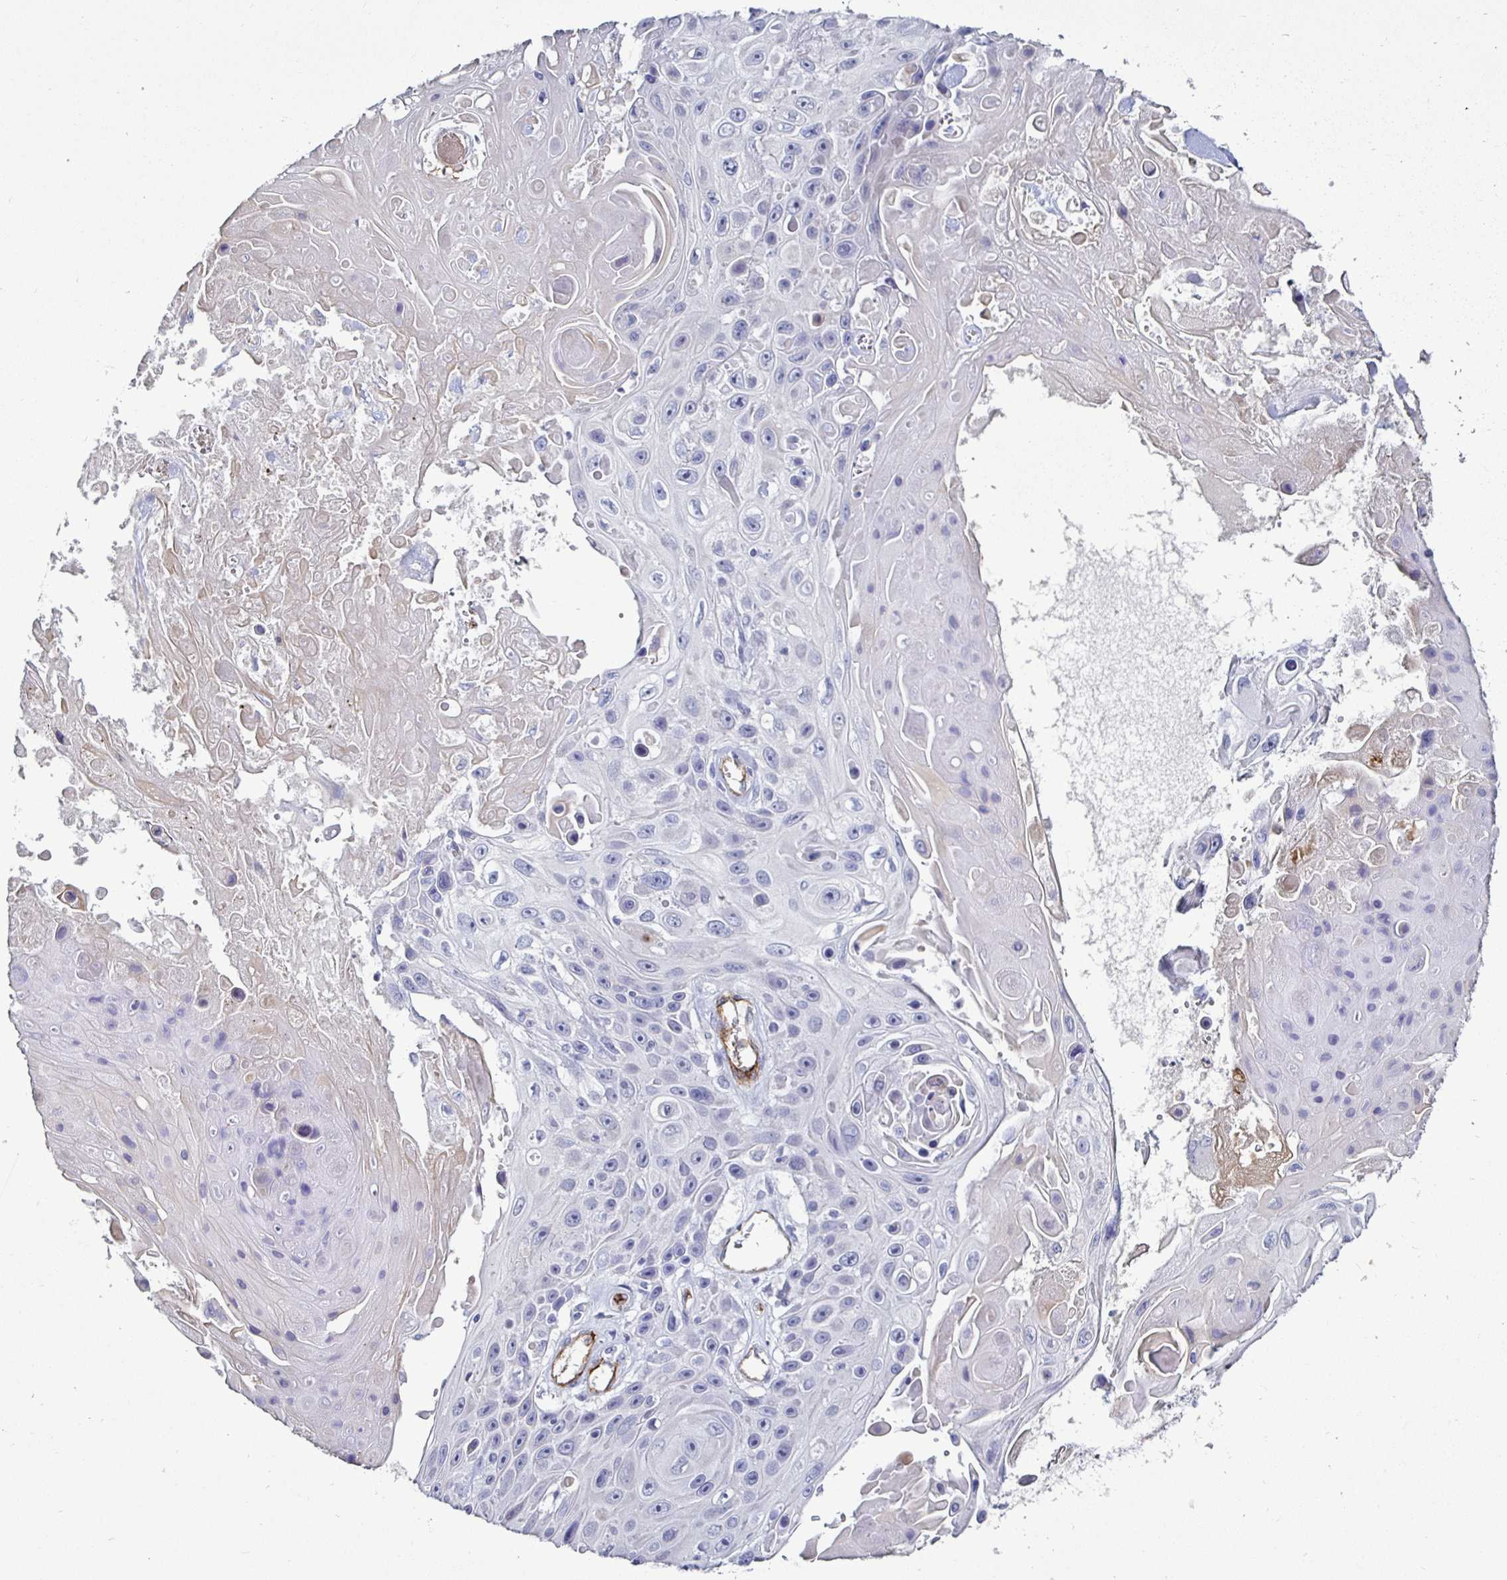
{"staining": {"intensity": "negative", "quantity": "none", "location": "none"}, "tissue": "skin cancer", "cell_type": "Tumor cells", "image_type": "cancer", "snomed": [{"axis": "morphology", "description": "Squamous cell carcinoma, NOS"}, {"axis": "topography", "description": "Skin"}], "caption": "An image of human squamous cell carcinoma (skin) is negative for staining in tumor cells.", "gene": "ACSBG2", "patient": {"sex": "male", "age": 82}}